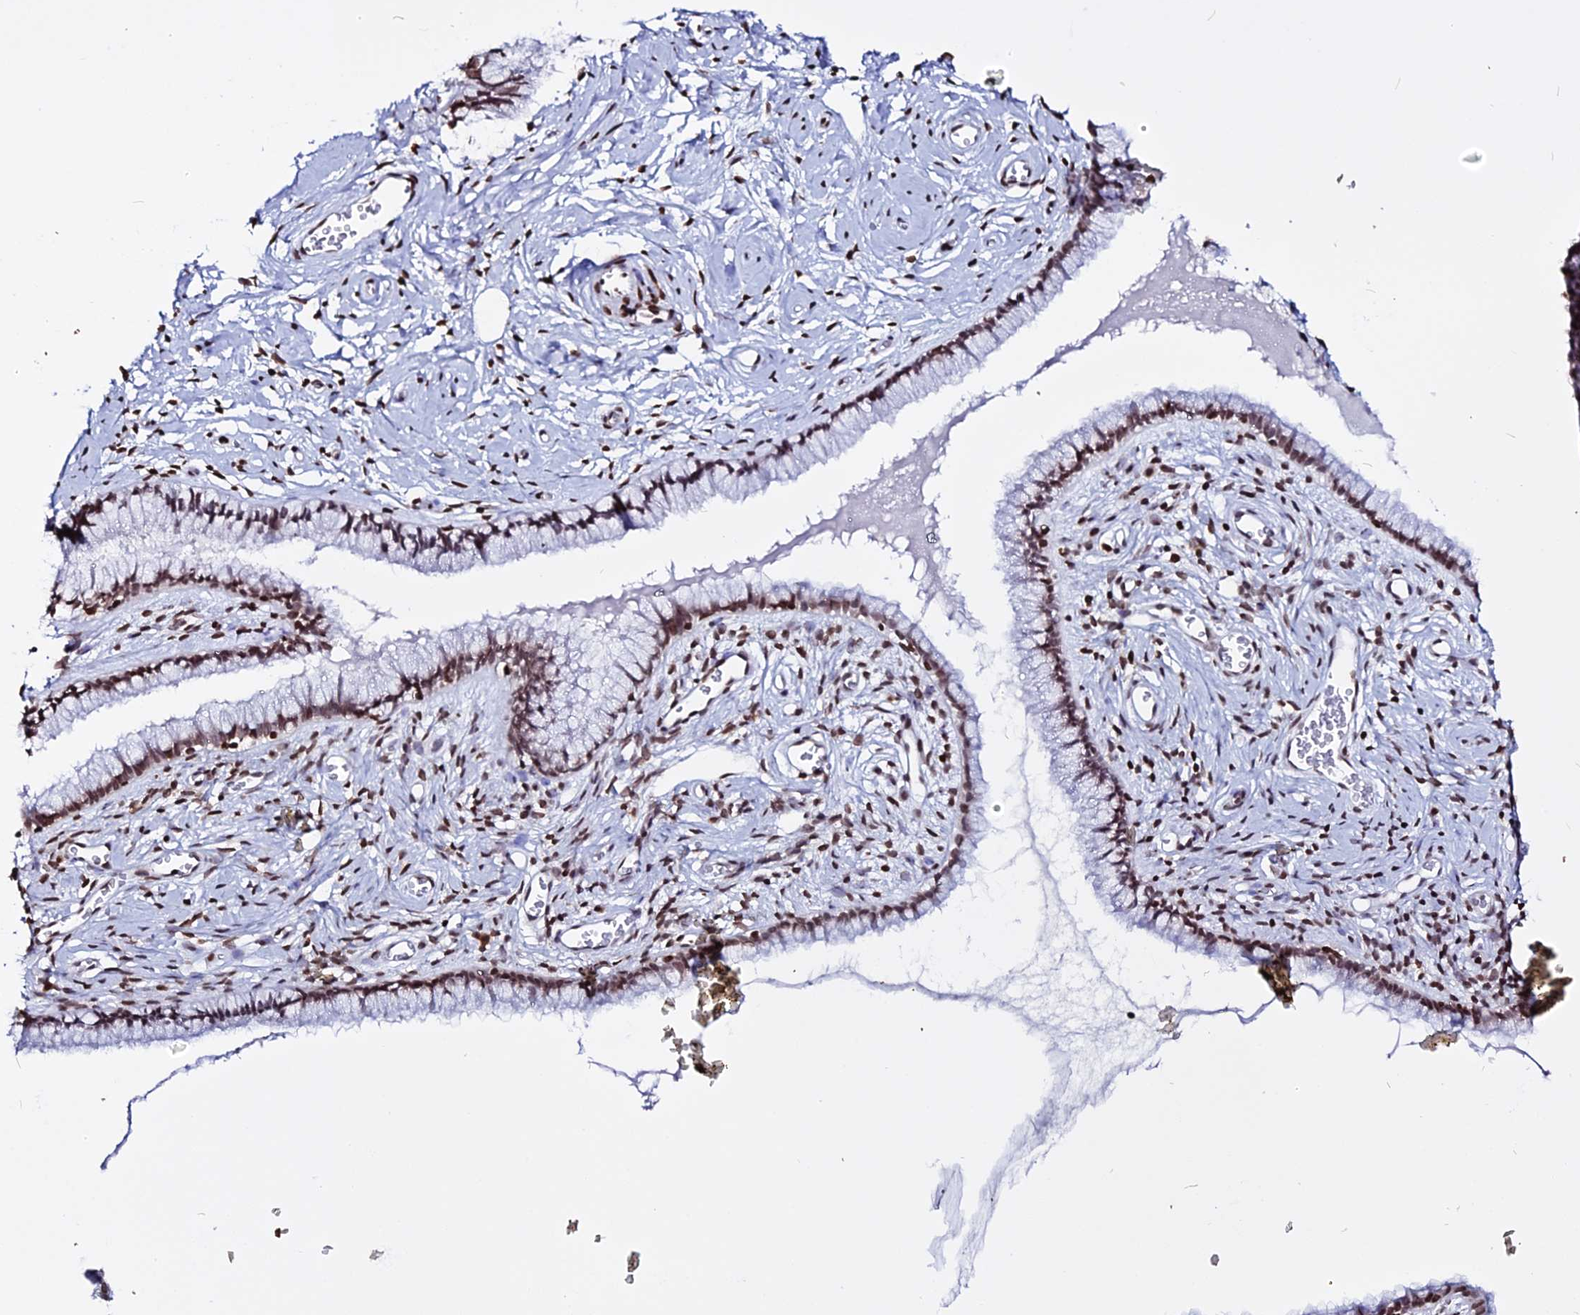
{"staining": {"intensity": "moderate", "quantity": ">75%", "location": "nuclear"}, "tissue": "cervix", "cell_type": "Glandular cells", "image_type": "normal", "snomed": [{"axis": "morphology", "description": "Normal tissue, NOS"}, {"axis": "topography", "description": "Cervix"}], "caption": "Protein positivity by IHC reveals moderate nuclear positivity in approximately >75% of glandular cells in benign cervix. The staining was performed using DAB to visualize the protein expression in brown, while the nuclei were stained in blue with hematoxylin (Magnification: 20x).", "gene": "ENSG00000282988", "patient": {"sex": "female", "age": 40}}